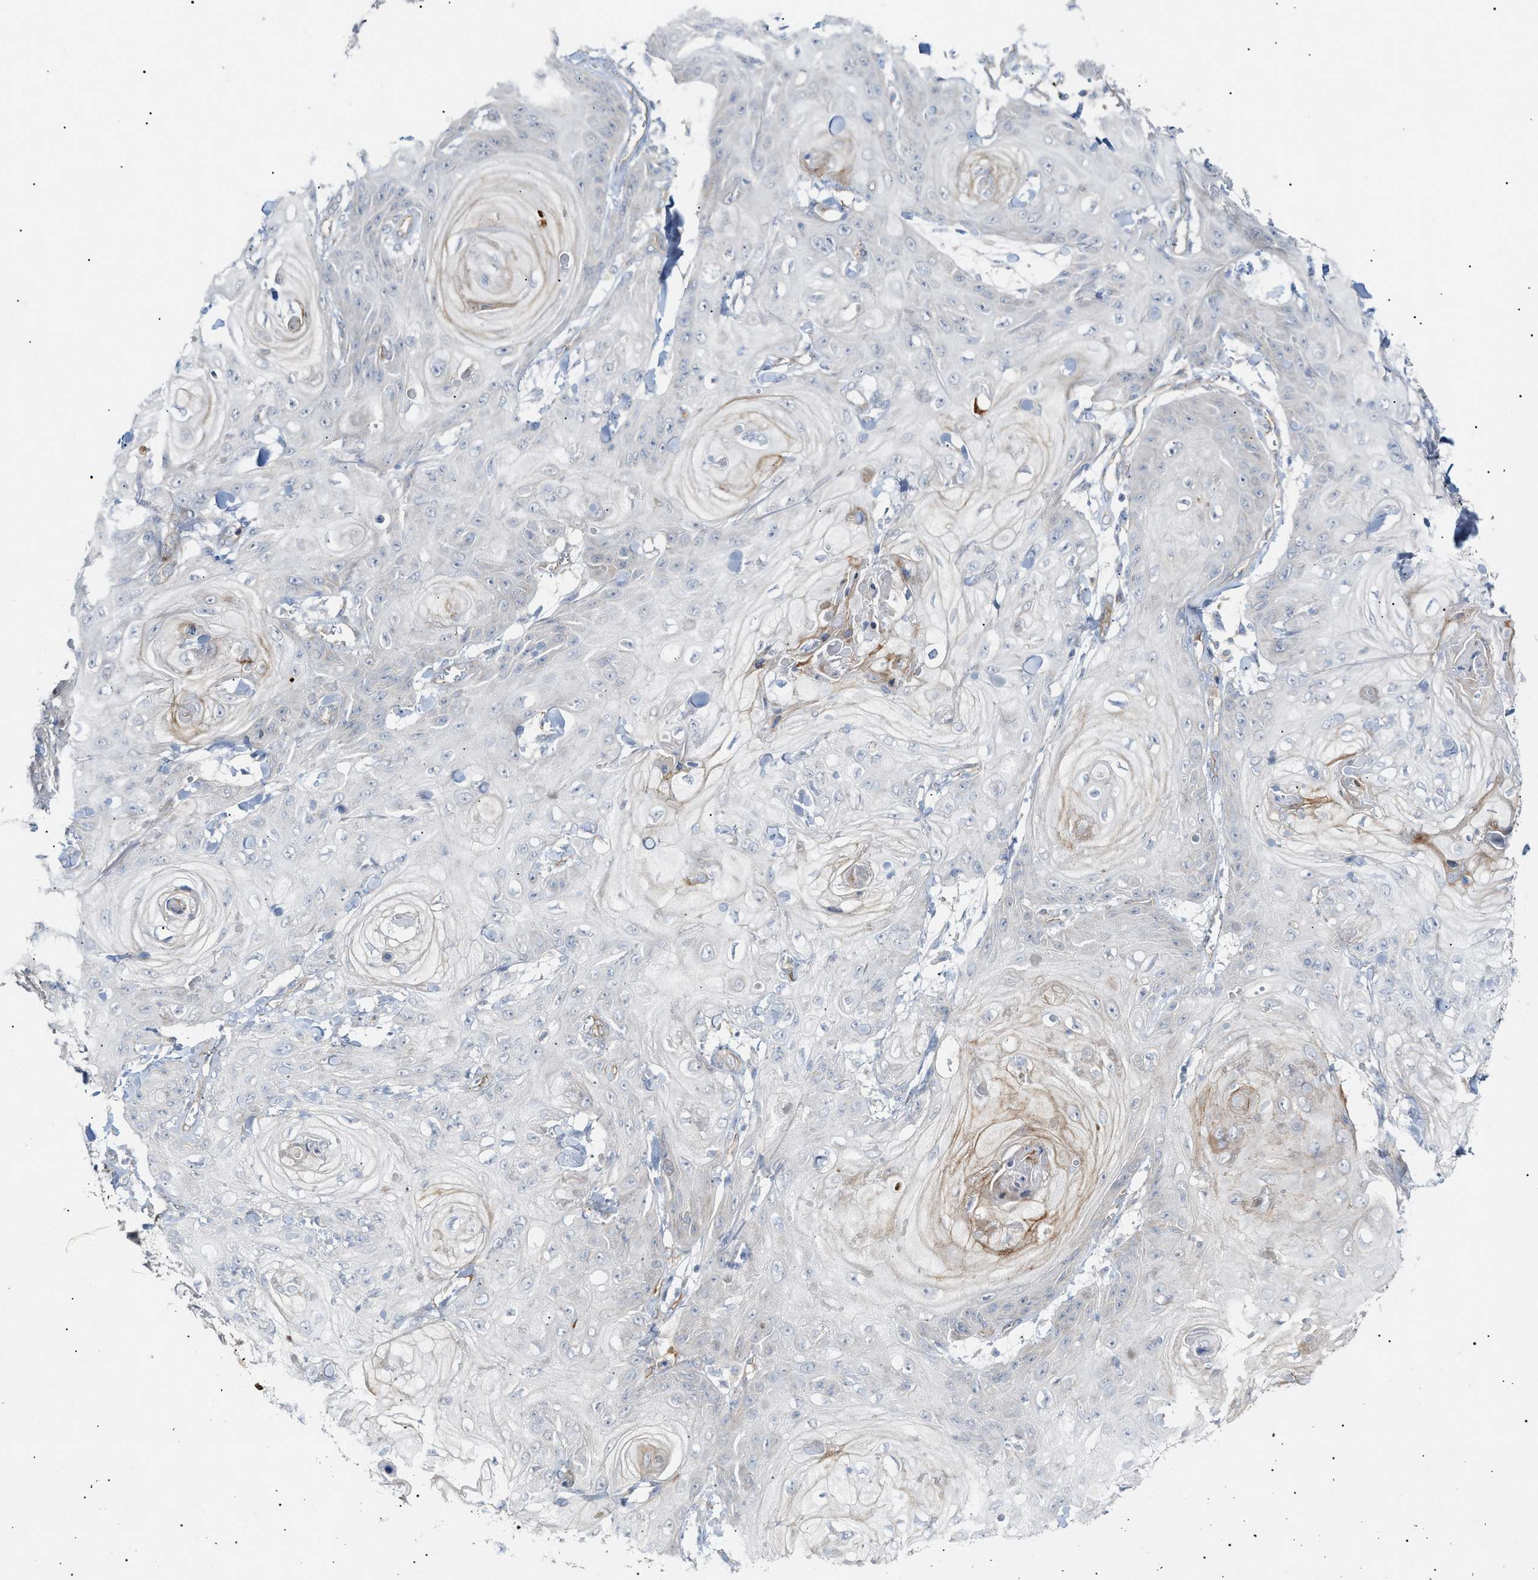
{"staining": {"intensity": "moderate", "quantity": "<25%", "location": "cytoplasmic/membranous"}, "tissue": "skin cancer", "cell_type": "Tumor cells", "image_type": "cancer", "snomed": [{"axis": "morphology", "description": "Squamous cell carcinoma, NOS"}, {"axis": "topography", "description": "Skin"}], "caption": "Squamous cell carcinoma (skin) tissue demonstrates moderate cytoplasmic/membranous positivity in approximately <25% of tumor cells, visualized by immunohistochemistry.", "gene": "ZFHX2", "patient": {"sex": "male", "age": 74}}